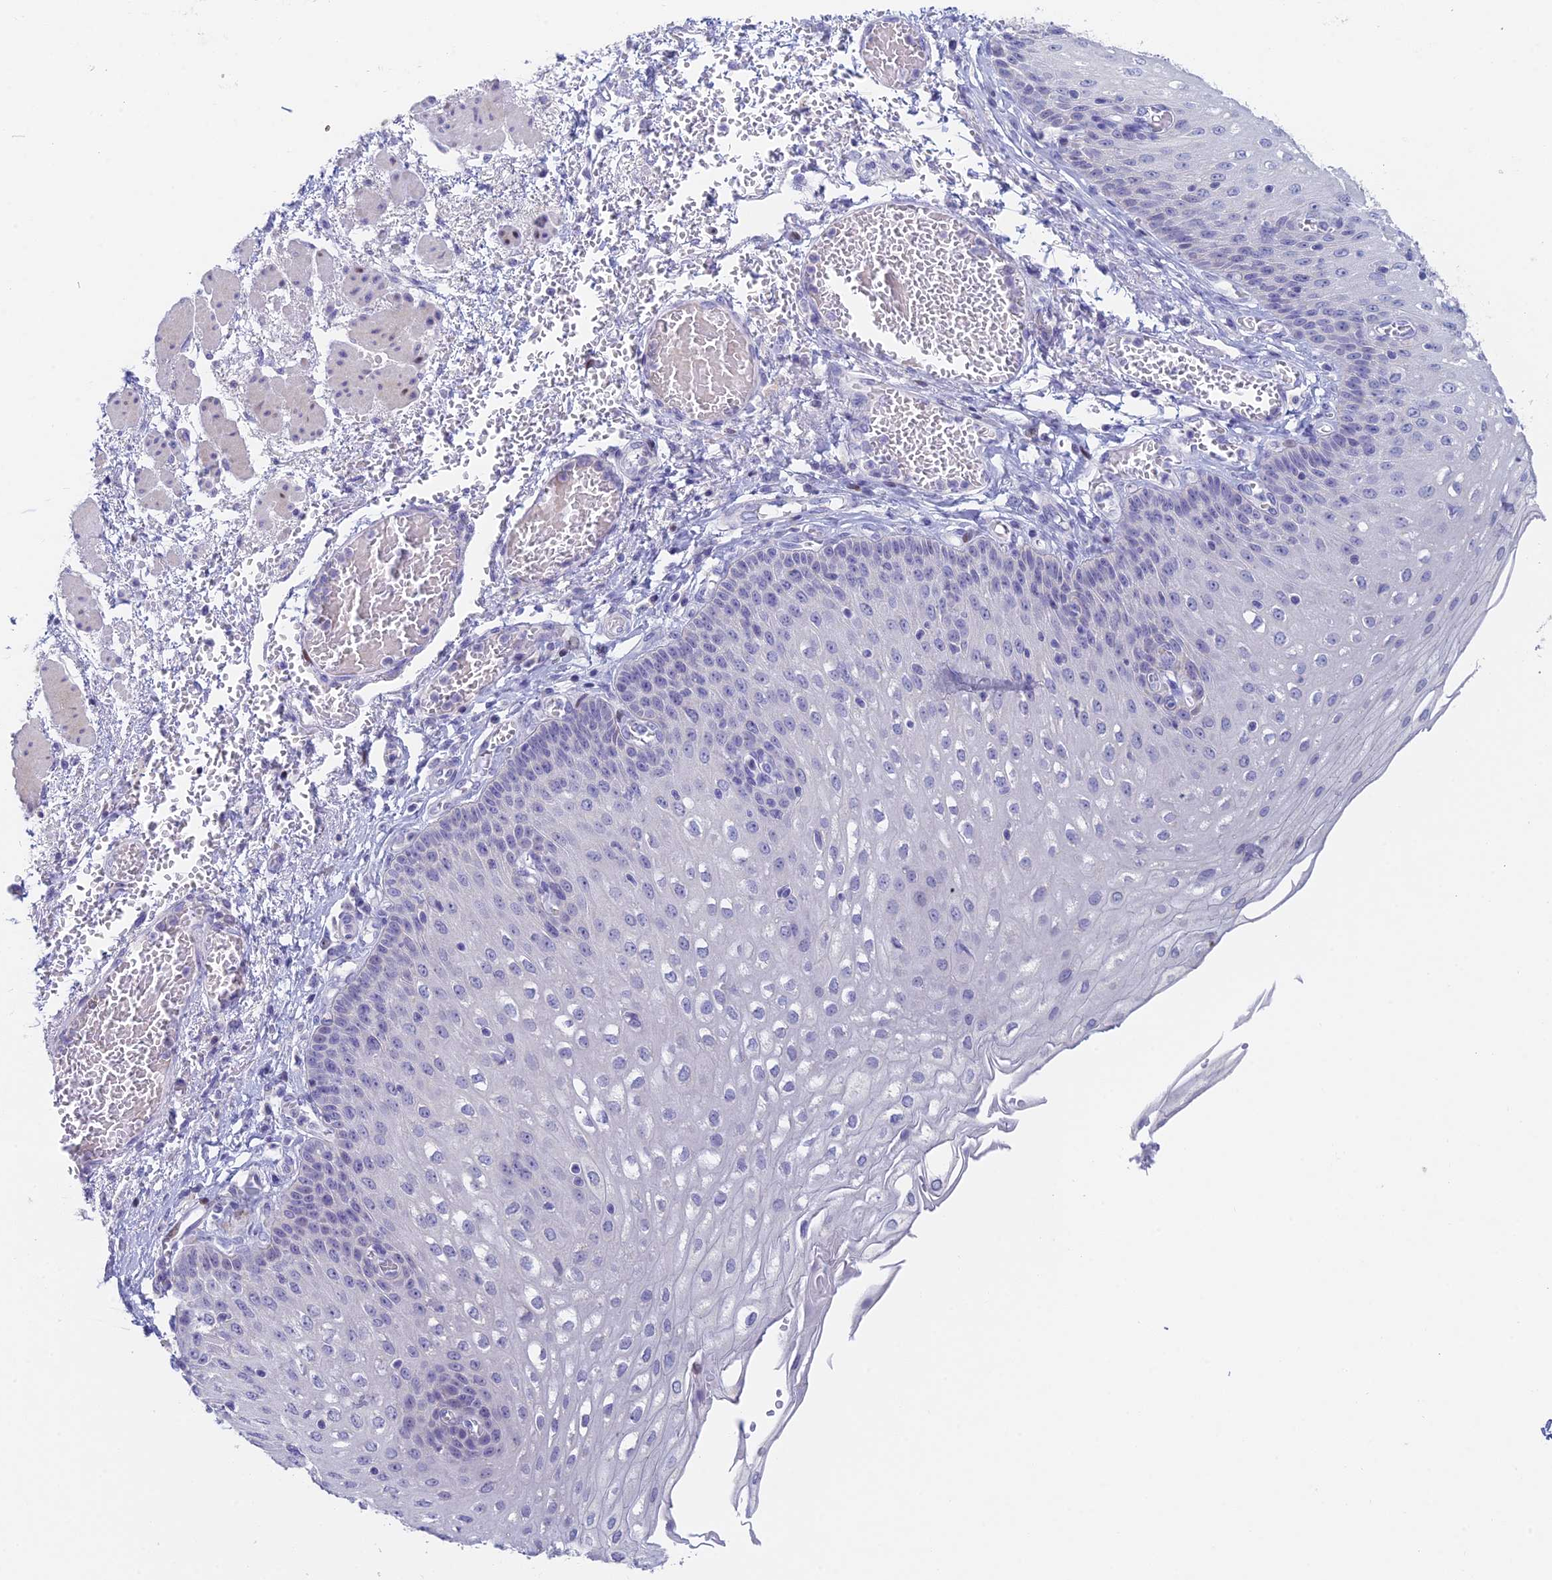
{"staining": {"intensity": "weak", "quantity": "<25%", "location": "cytoplasmic/membranous,nuclear"}, "tissue": "esophagus", "cell_type": "Squamous epithelial cells", "image_type": "normal", "snomed": [{"axis": "morphology", "description": "Normal tissue, NOS"}, {"axis": "topography", "description": "Esophagus"}], "caption": "This is an immunohistochemistry (IHC) photomicrograph of unremarkable esophagus. There is no expression in squamous epithelial cells.", "gene": "REXO5", "patient": {"sex": "male", "age": 81}}